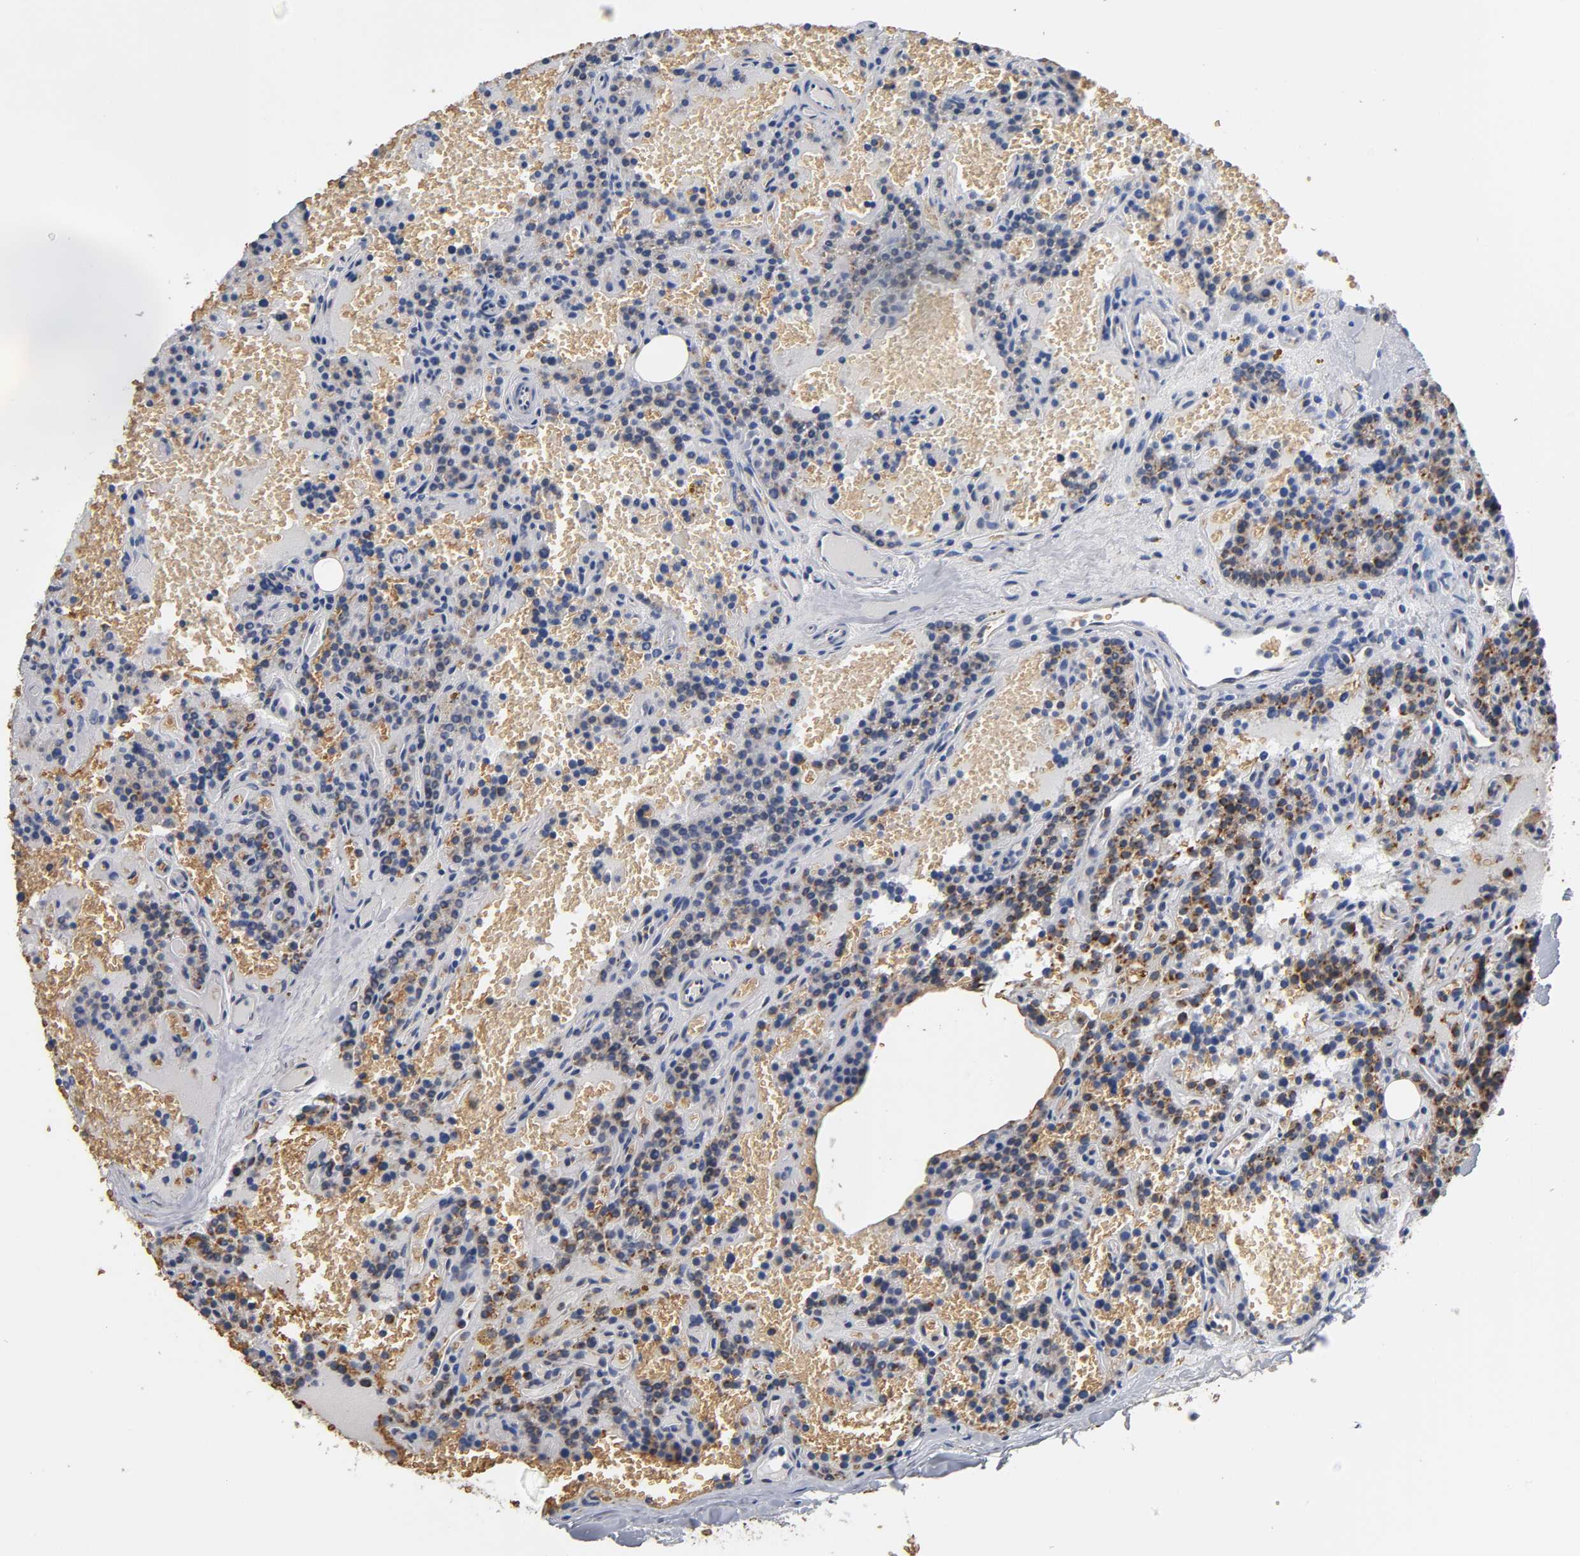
{"staining": {"intensity": "moderate", "quantity": ">75%", "location": "cytoplasmic/membranous"}, "tissue": "parathyroid gland", "cell_type": "Glandular cells", "image_type": "normal", "snomed": [{"axis": "morphology", "description": "Normal tissue, NOS"}, {"axis": "topography", "description": "Parathyroid gland"}], "caption": "Protein analysis of benign parathyroid gland exhibits moderate cytoplasmic/membranous staining in approximately >75% of glandular cells.", "gene": "UCKL1", "patient": {"sex": "male", "age": 25}}